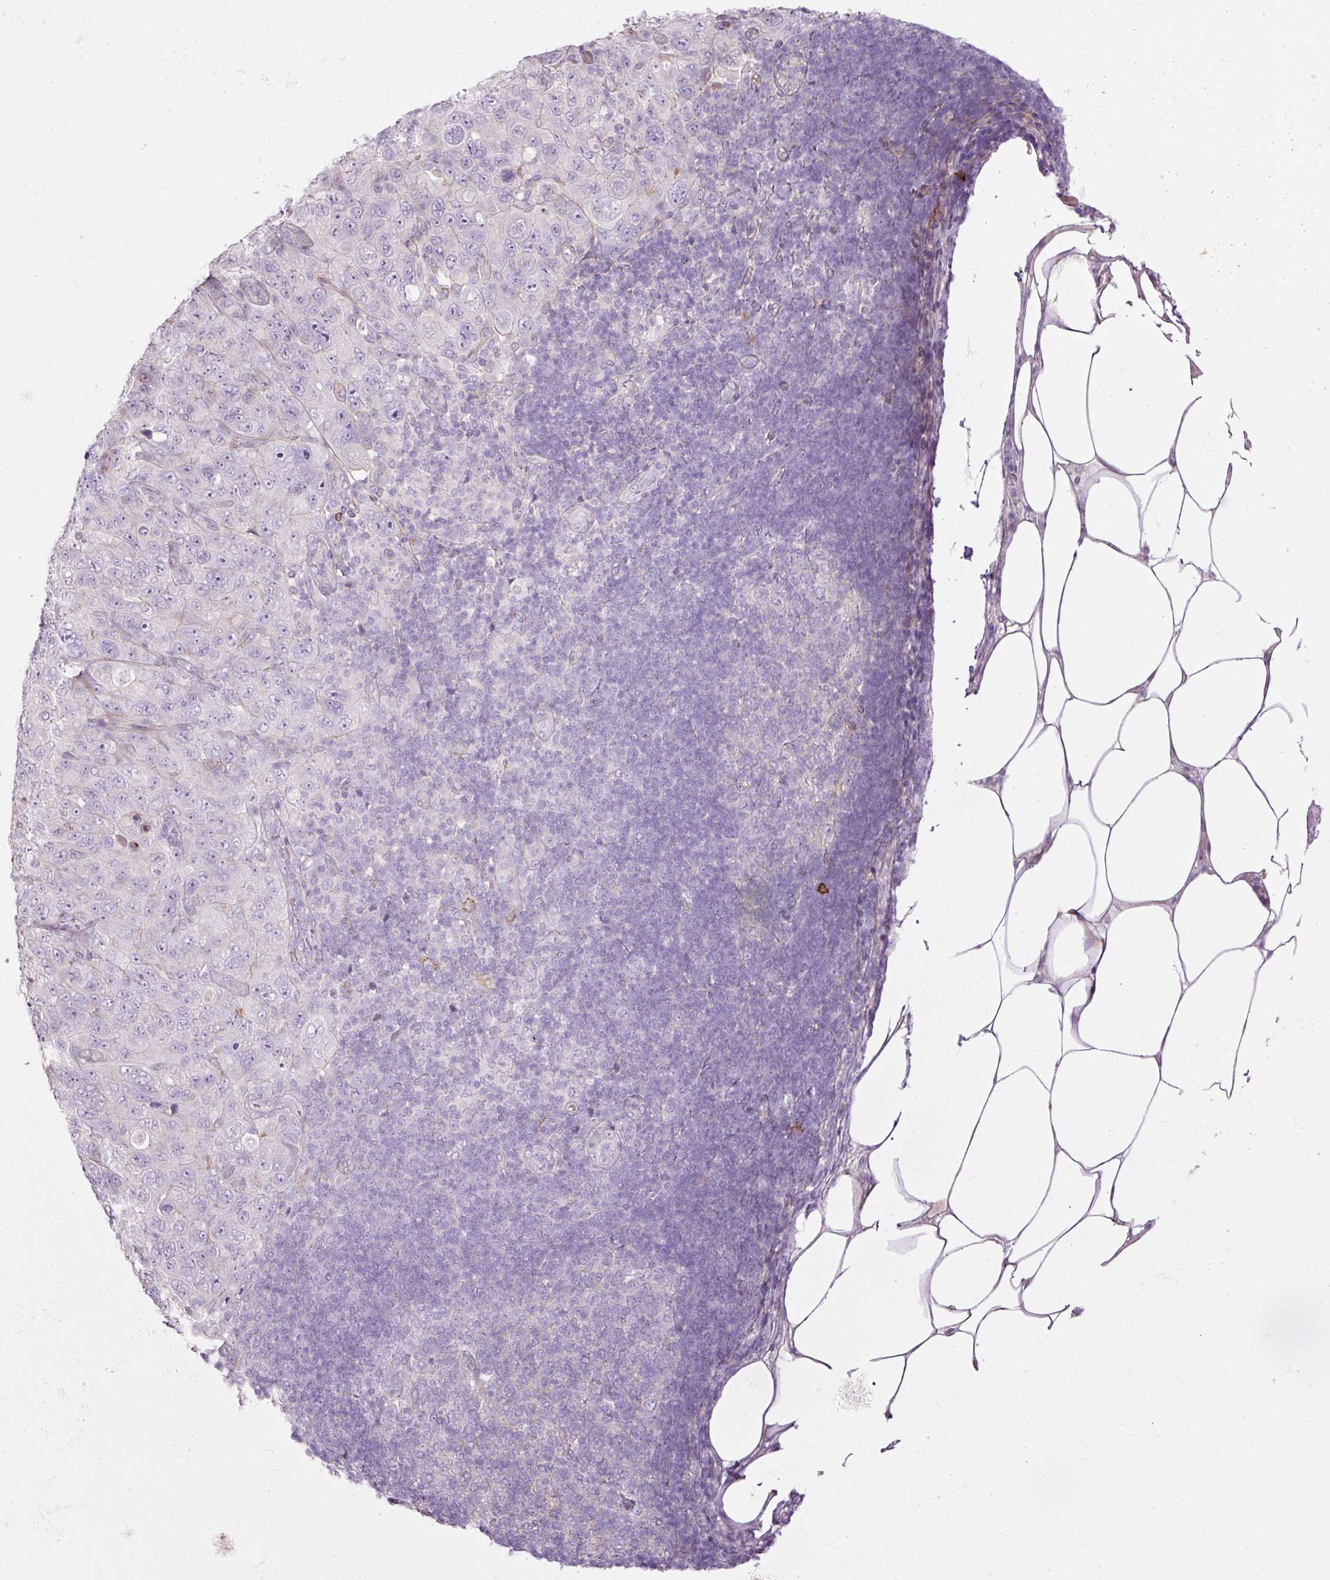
{"staining": {"intensity": "negative", "quantity": "none", "location": "none"}, "tissue": "pancreatic cancer", "cell_type": "Tumor cells", "image_type": "cancer", "snomed": [{"axis": "morphology", "description": "Adenocarcinoma, NOS"}, {"axis": "topography", "description": "Pancreas"}], "caption": "Immunohistochemistry image of adenocarcinoma (pancreatic) stained for a protein (brown), which reveals no positivity in tumor cells. (DAB (3,3'-diaminobenzidine) IHC visualized using brightfield microscopy, high magnification).", "gene": "FCRL4", "patient": {"sex": "male", "age": 68}}